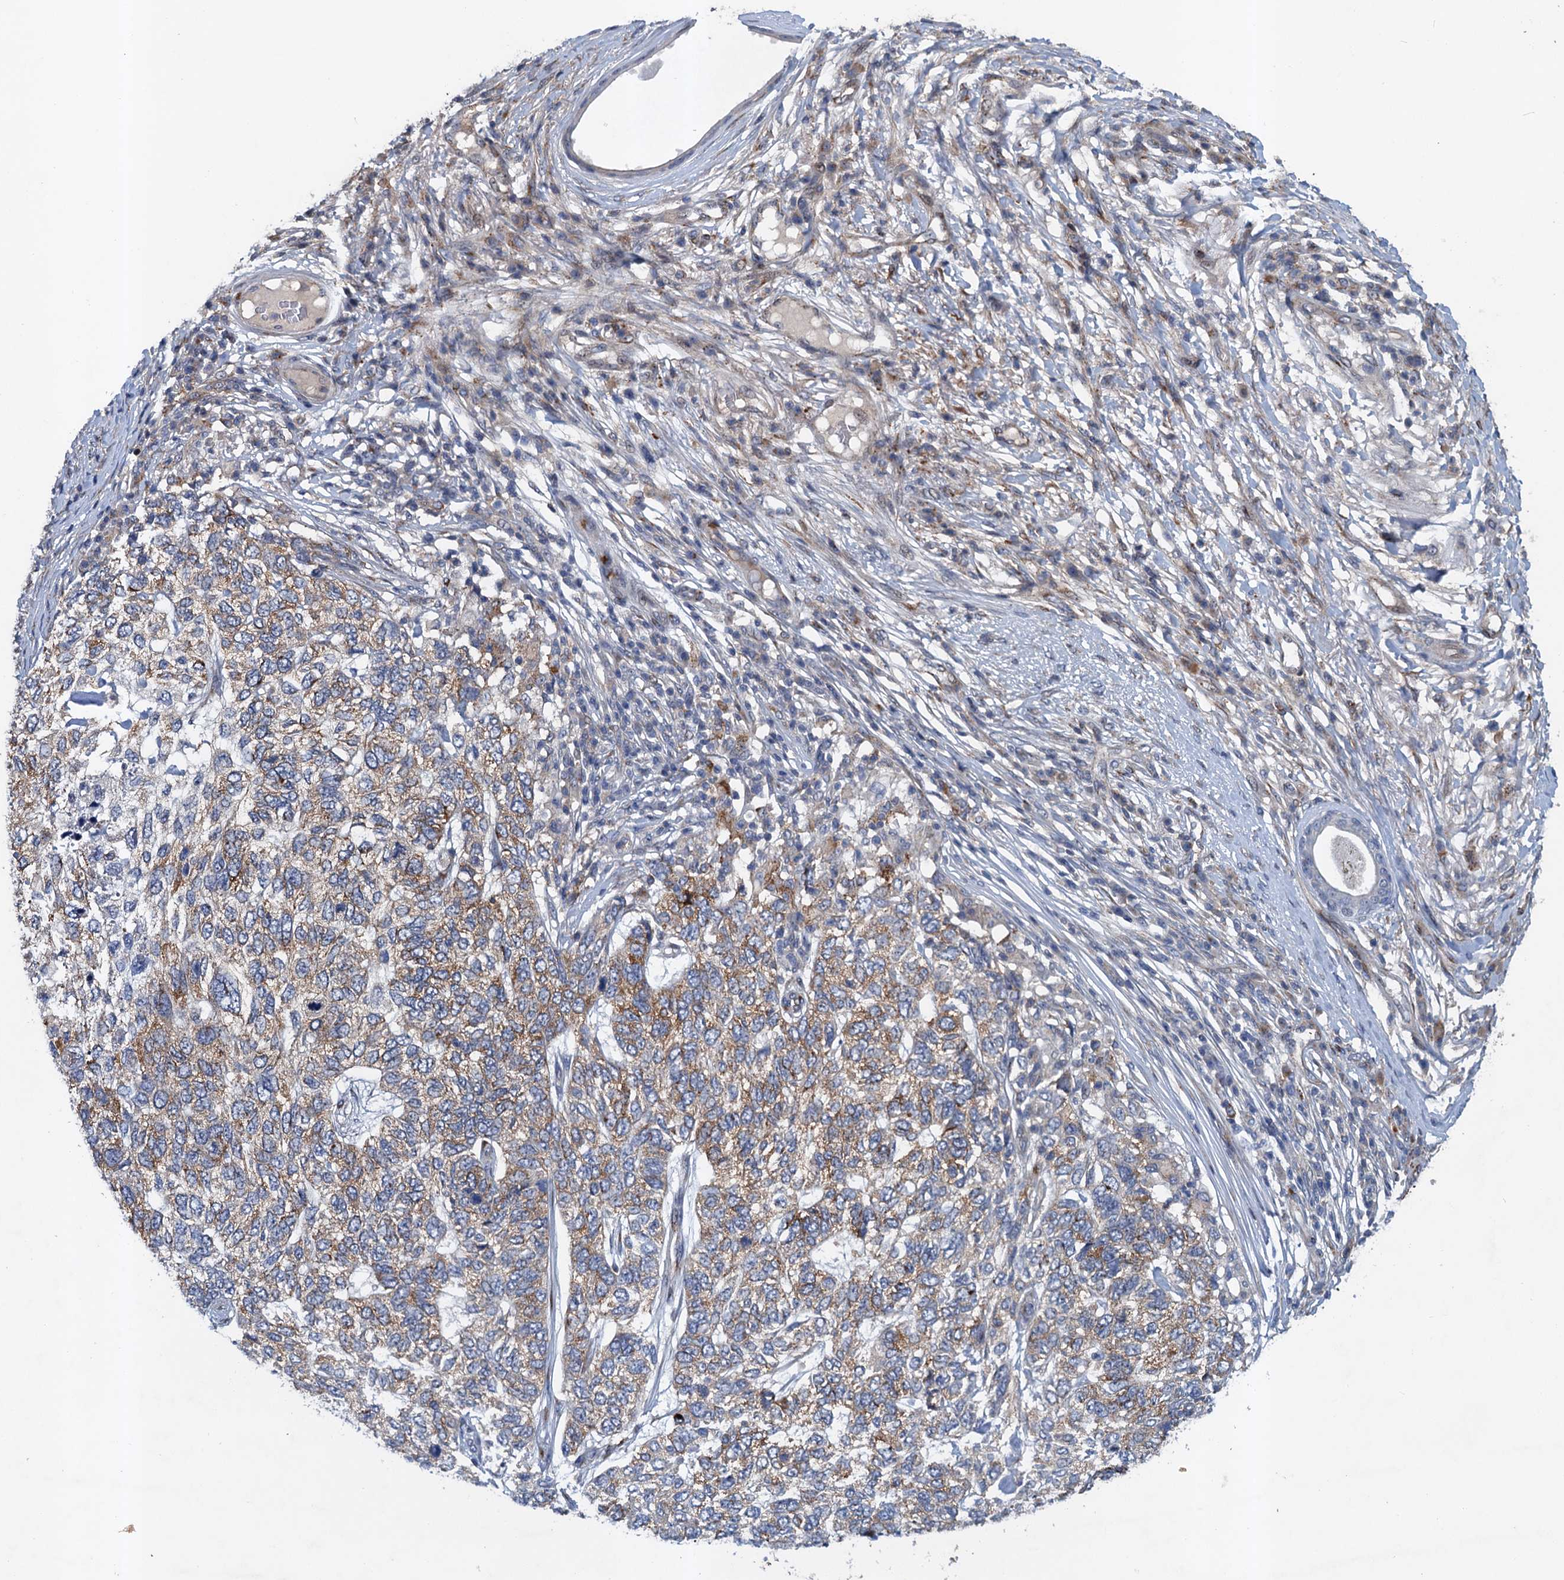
{"staining": {"intensity": "moderate", "quantity": ">75%", "location": "cytoplasmic/membranous"}, "tissue": "skin cancer", "cell_type": "Tumor cells", "image_type": "cancer", "snomed": [{"axis": "morphology", "description": "Basal cell carcinoma"}, {"axis": "topography", "description": "Skin"}], "caption": "Moderate cytoplasmic/membranous protein positivity is identified in about >75% of tumor cells in skin cancer.", "gene": "NBEA", "patient": {"sex": "female", "age": 65}}